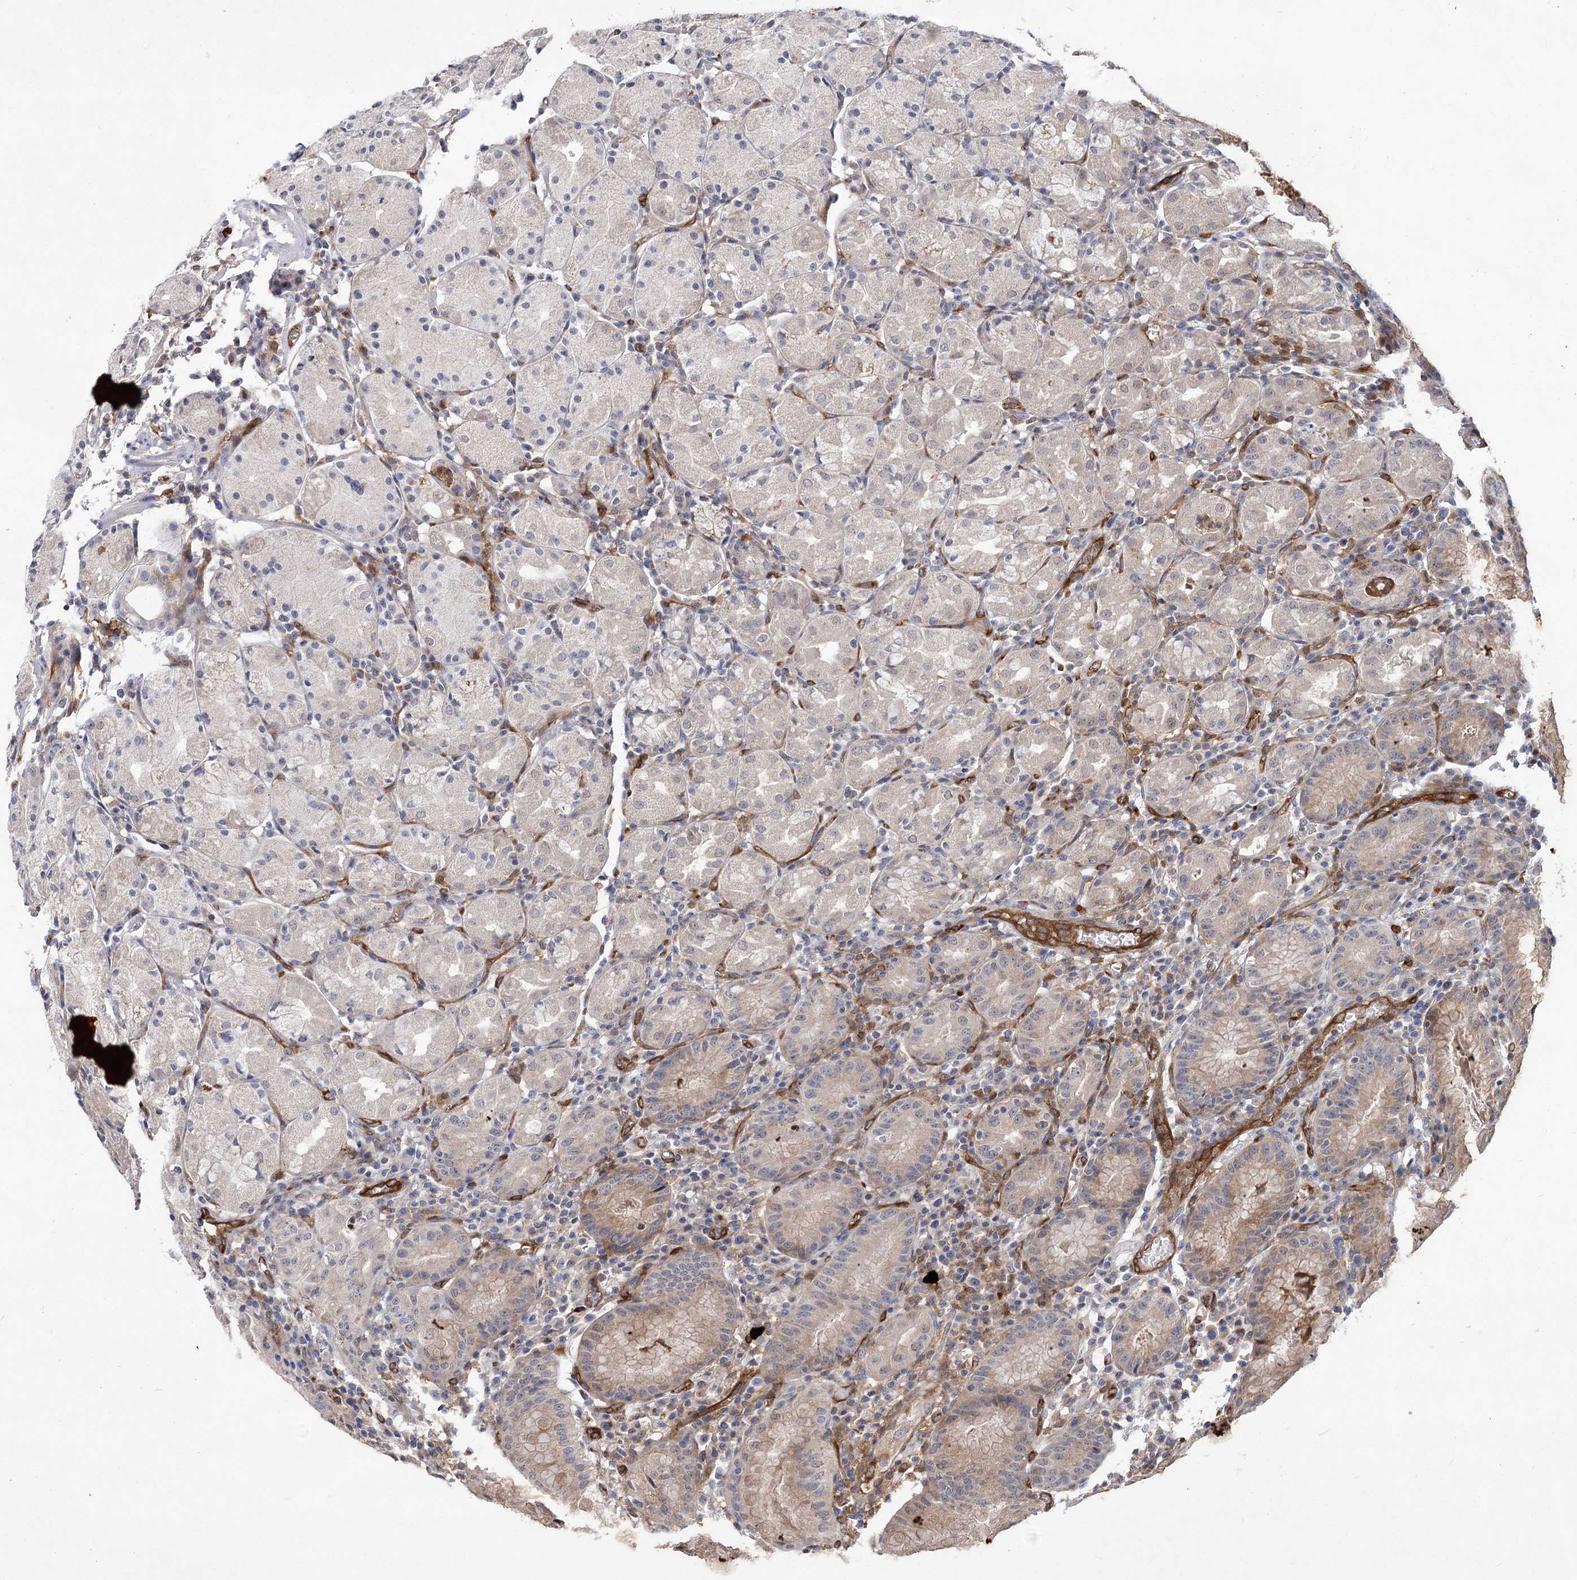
{"staining": {"intensity": "moderate", "quantity": "25%-75%", "location": "cytoplasmic/membranous"}, "tissue": "stomach", "cell_type": "Glandular cells", "image_type": "normal", "snomed": [{"axis": "morphology", "description": "Normal tissue, NOS"}, {"axis": "topography", "description": "Stomach"}, {"axis": "topography", "description": "Stomach, lower"}], "caption": "This is an image of immunohistochemistry staining of unremarkable stomach, which shows moderate expression in the cytoplasmic/membranous of glandular cells.", "gene": "ARHGAP31", "patient": {"sex": "female", "age": 75}}